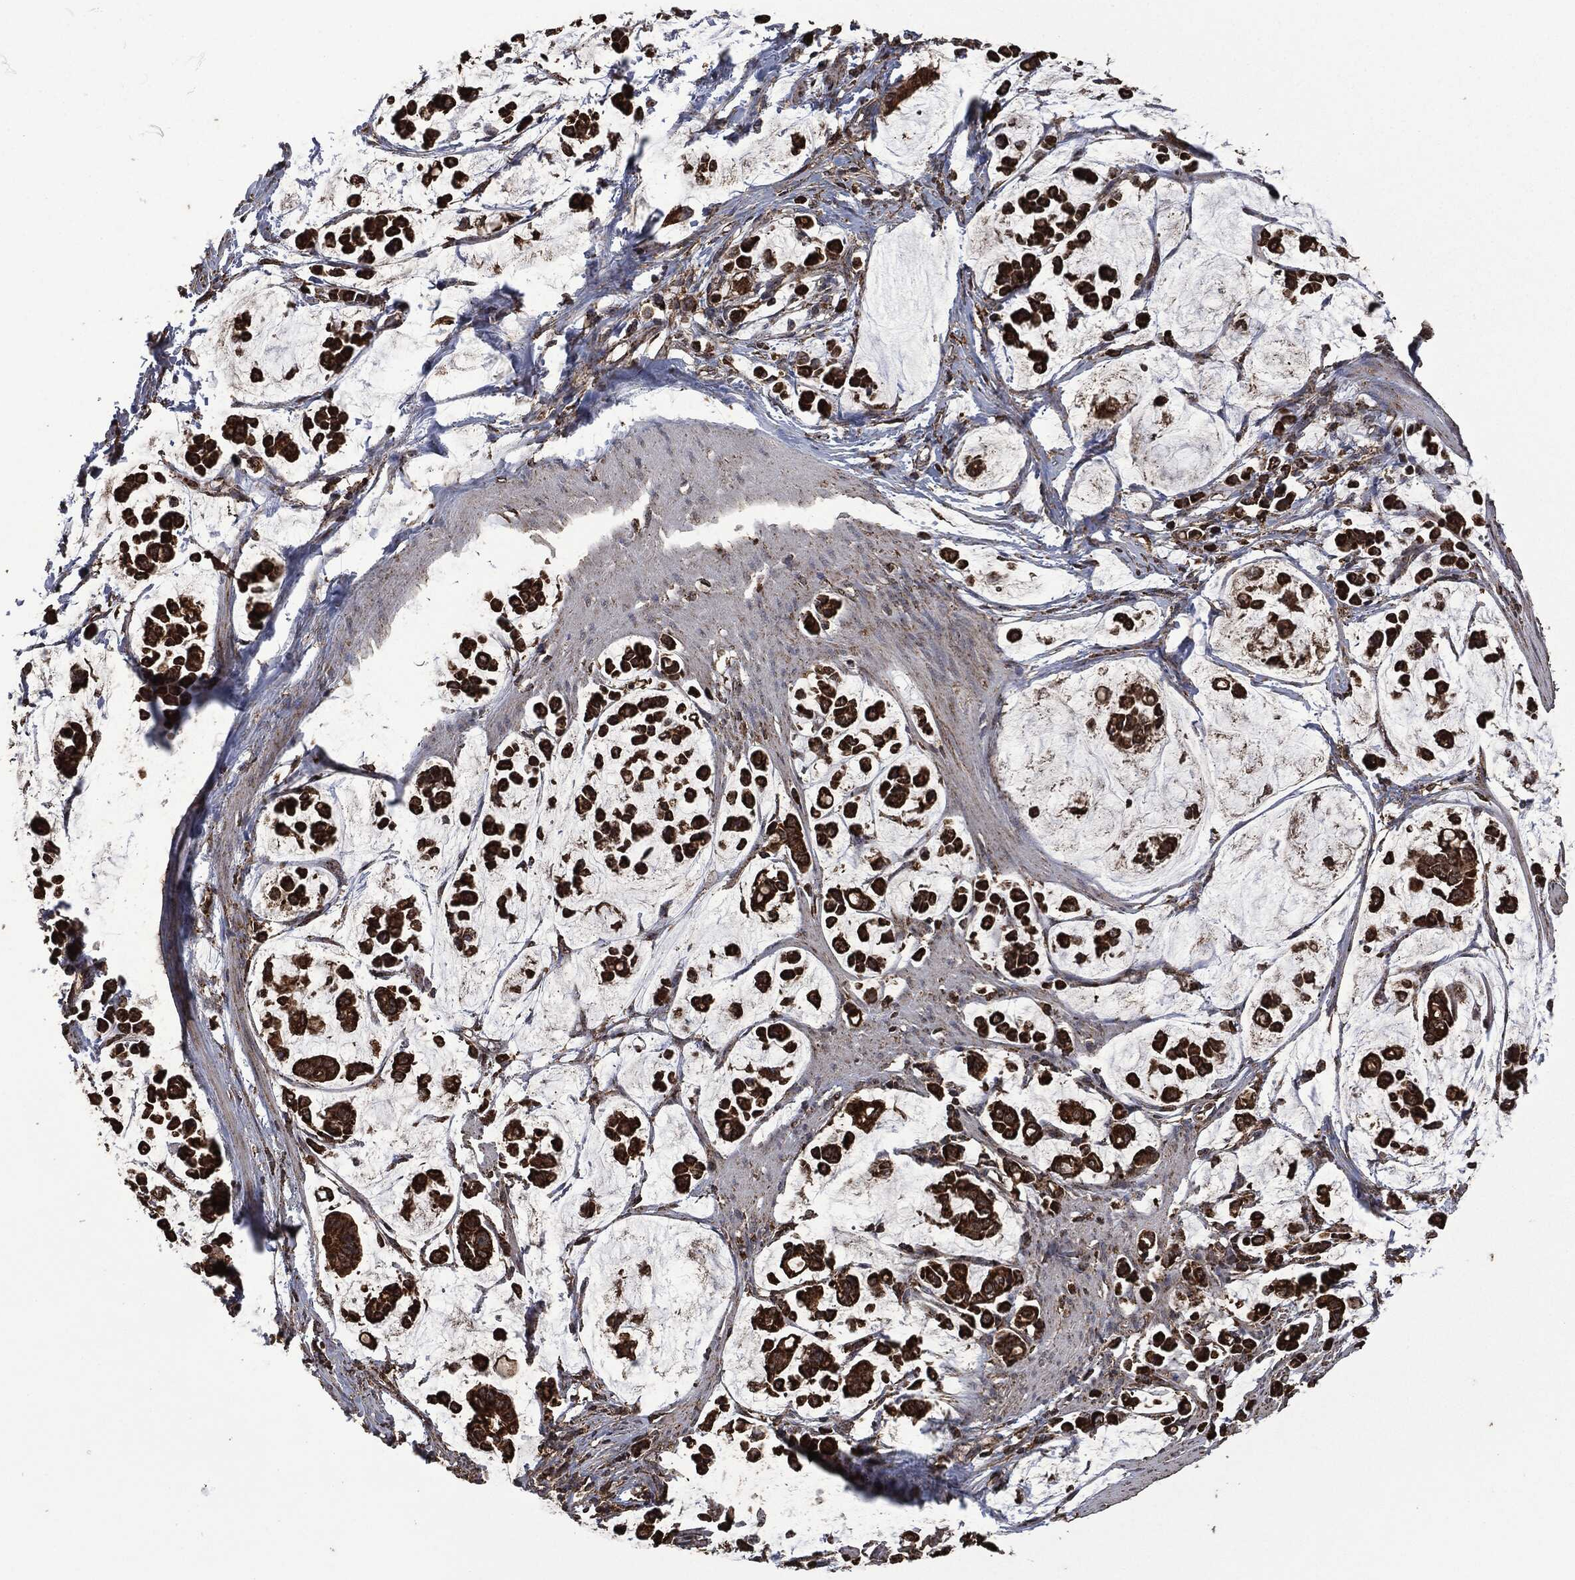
{"staining": {"intensity": "strong", "quantity": ">75%", "location": "cytoplasmic/membranous"}, "tissue": "stomach cancer", "cell_type": "Tumor cells", "image_type": "cancer", "snomed": [{"axis": "morphology", "description": "Adenocarcinoma, NOS"}, {"axis": "topography", "description": "Stomach"}], "caption": "Immunohistochemical staining of adenocarcinoma (stomach) displays high levels of strong cytoplasmic/membranous protein positivity in about >75% of tumor cells.", "gene": "LIG3", "patient": {"sex": "male", "age": 82}}